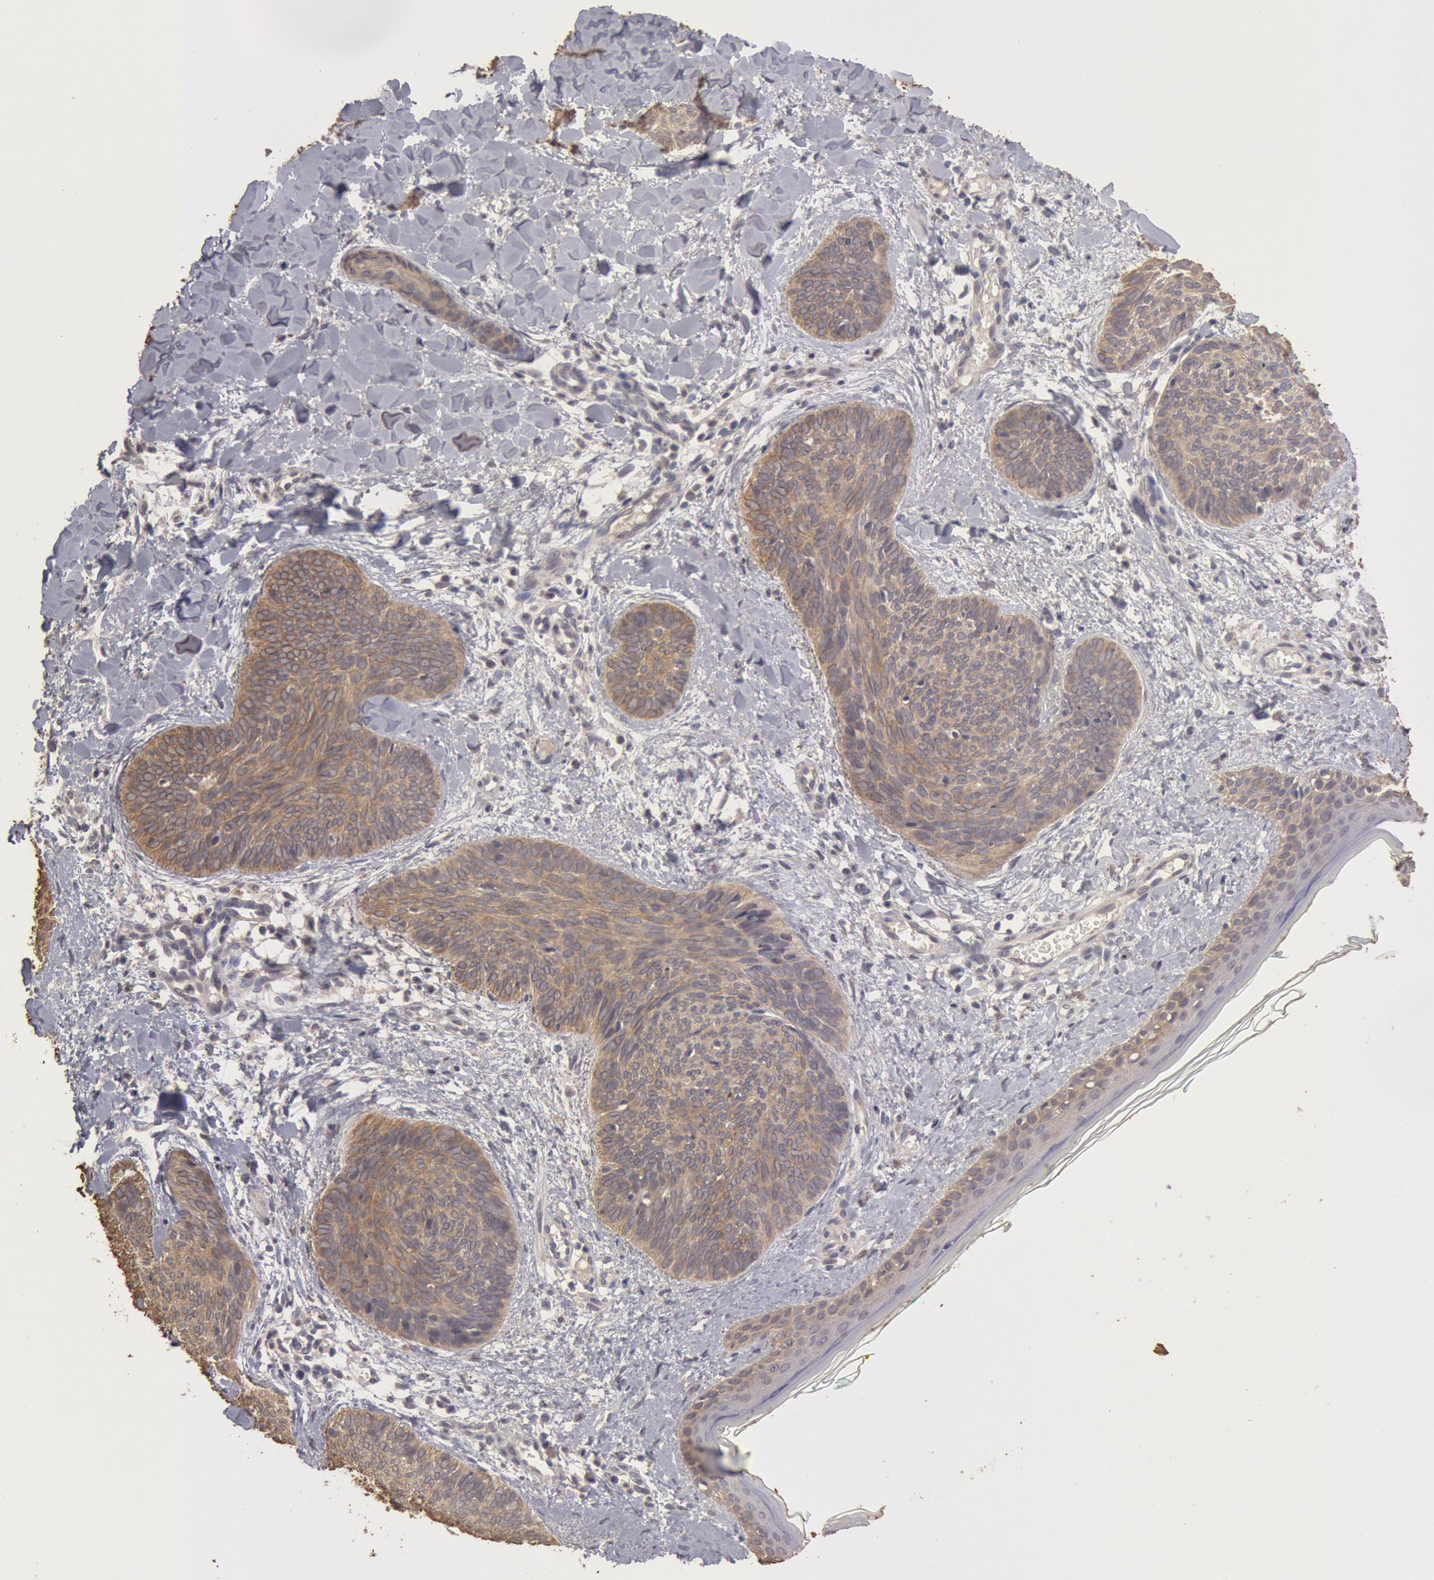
{"staining": {"intensity": "moderate", "quantity": ">75%", "location": "cytoplasmic/membranous"}, "tissue": "skin cancer", "cell_type": "Tumor cells", "image_type": "cancer", "snomed": [{"axis": "morphology", "description": "Basal cell carcinoma"}, {"axis": "topography", "description": "Skin"}], "caption": "A micrograph showing moderate cytoplasmic/membranous staining in about >75% of tumor cells in basal cell carcinoma (skin), as visualized by brown immunohistochemical staining.", "gene": "ZFP36L1", "patient": {"sex": "female", "age": 81}}